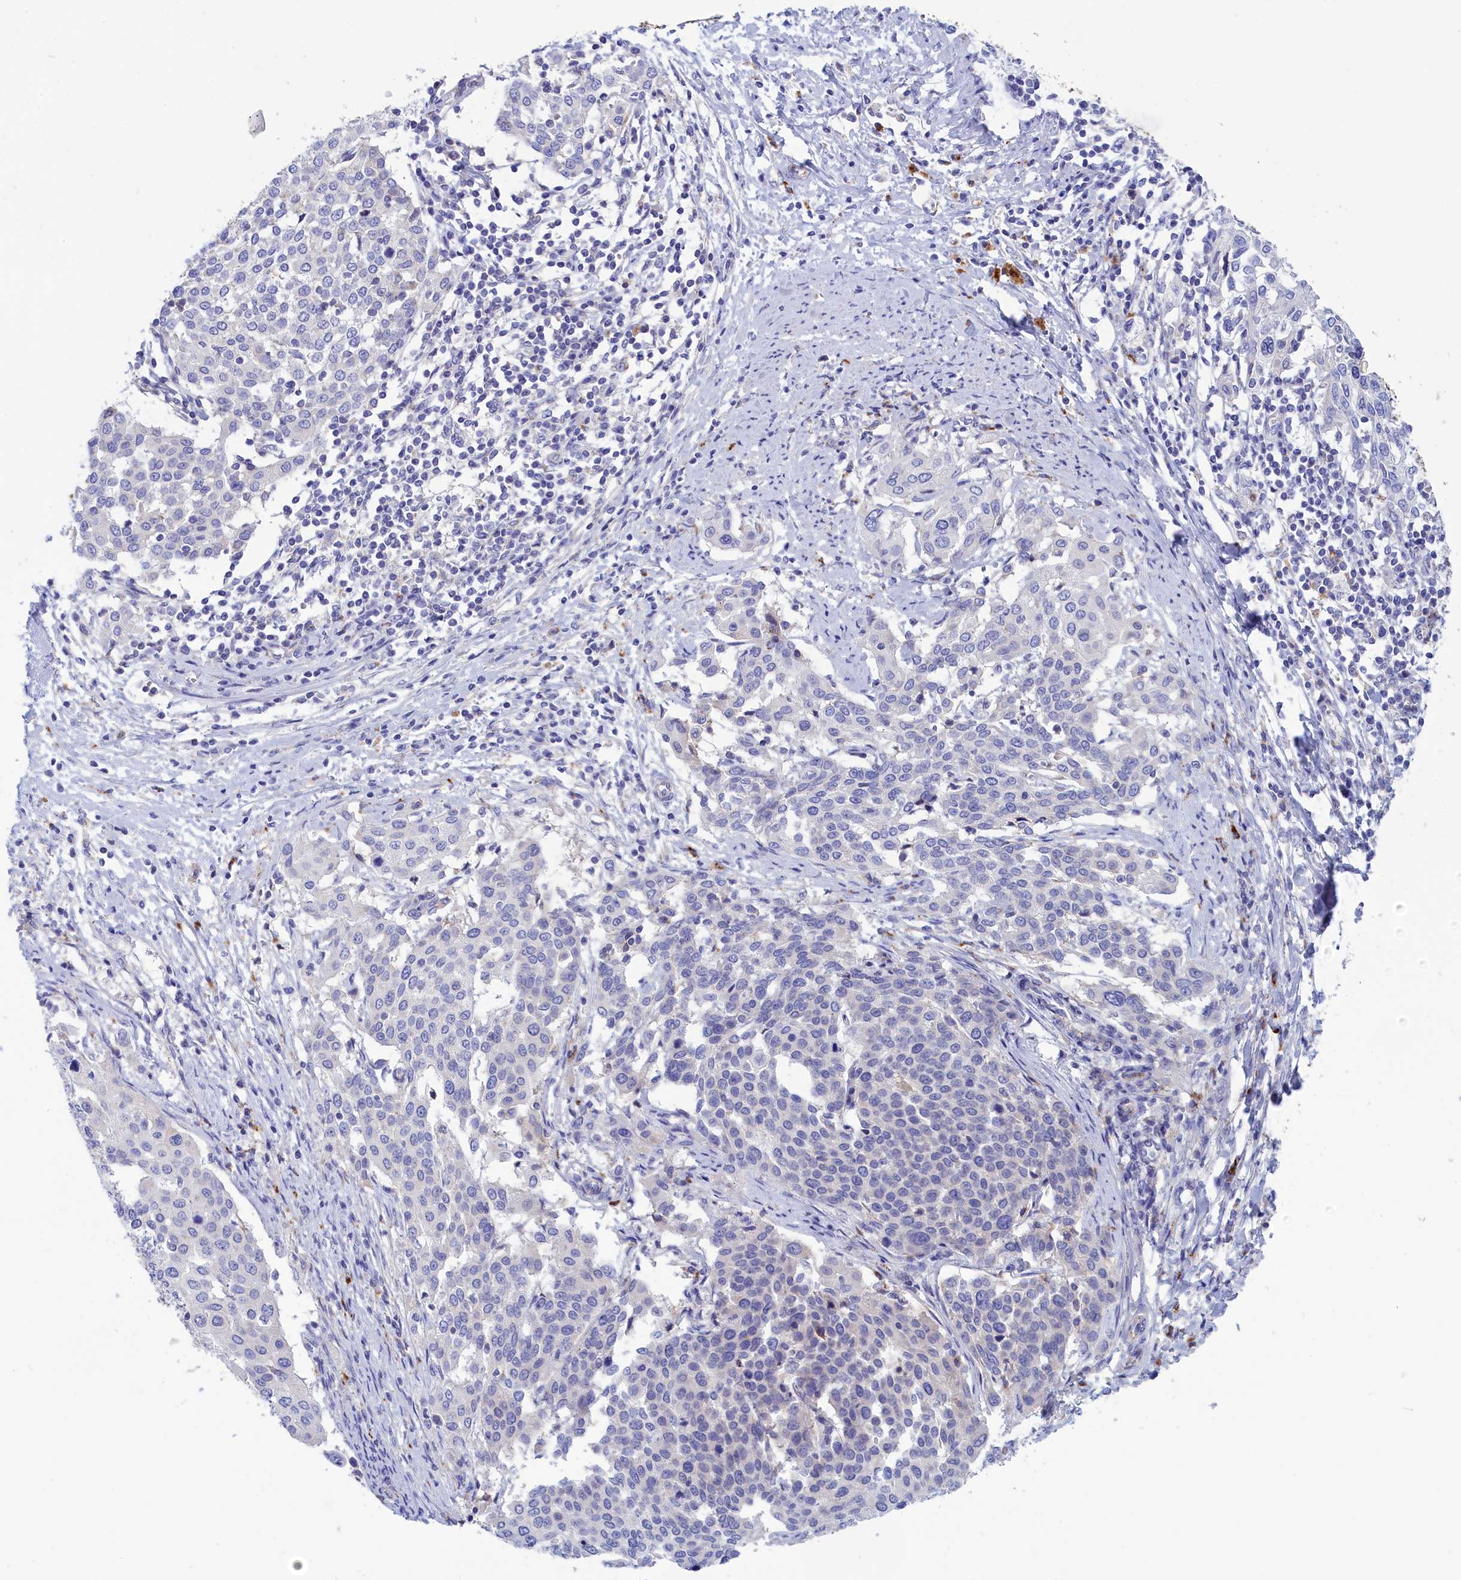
{"staining": {"intensity": "negative", "quantity": "none", "location": "none"}, "tissue": "cervical cancer", "cell_type": "Tumor cells", "image_type": "cancer", "snomed": [{"axis": "morphology", "description": "Squamous cell carcinoma, NOS"}, {"axis": "topography", "description": "Cervix"}], "caption": "High magnification brightfield microscopy of cervical squamous cell carcinoma stained with DAB (brown) and counterstained with hematoxylin (blue): tumor cells show no significant staining.", "gene": "WDR6", "patient": {"sex": "female", "age": 44}}